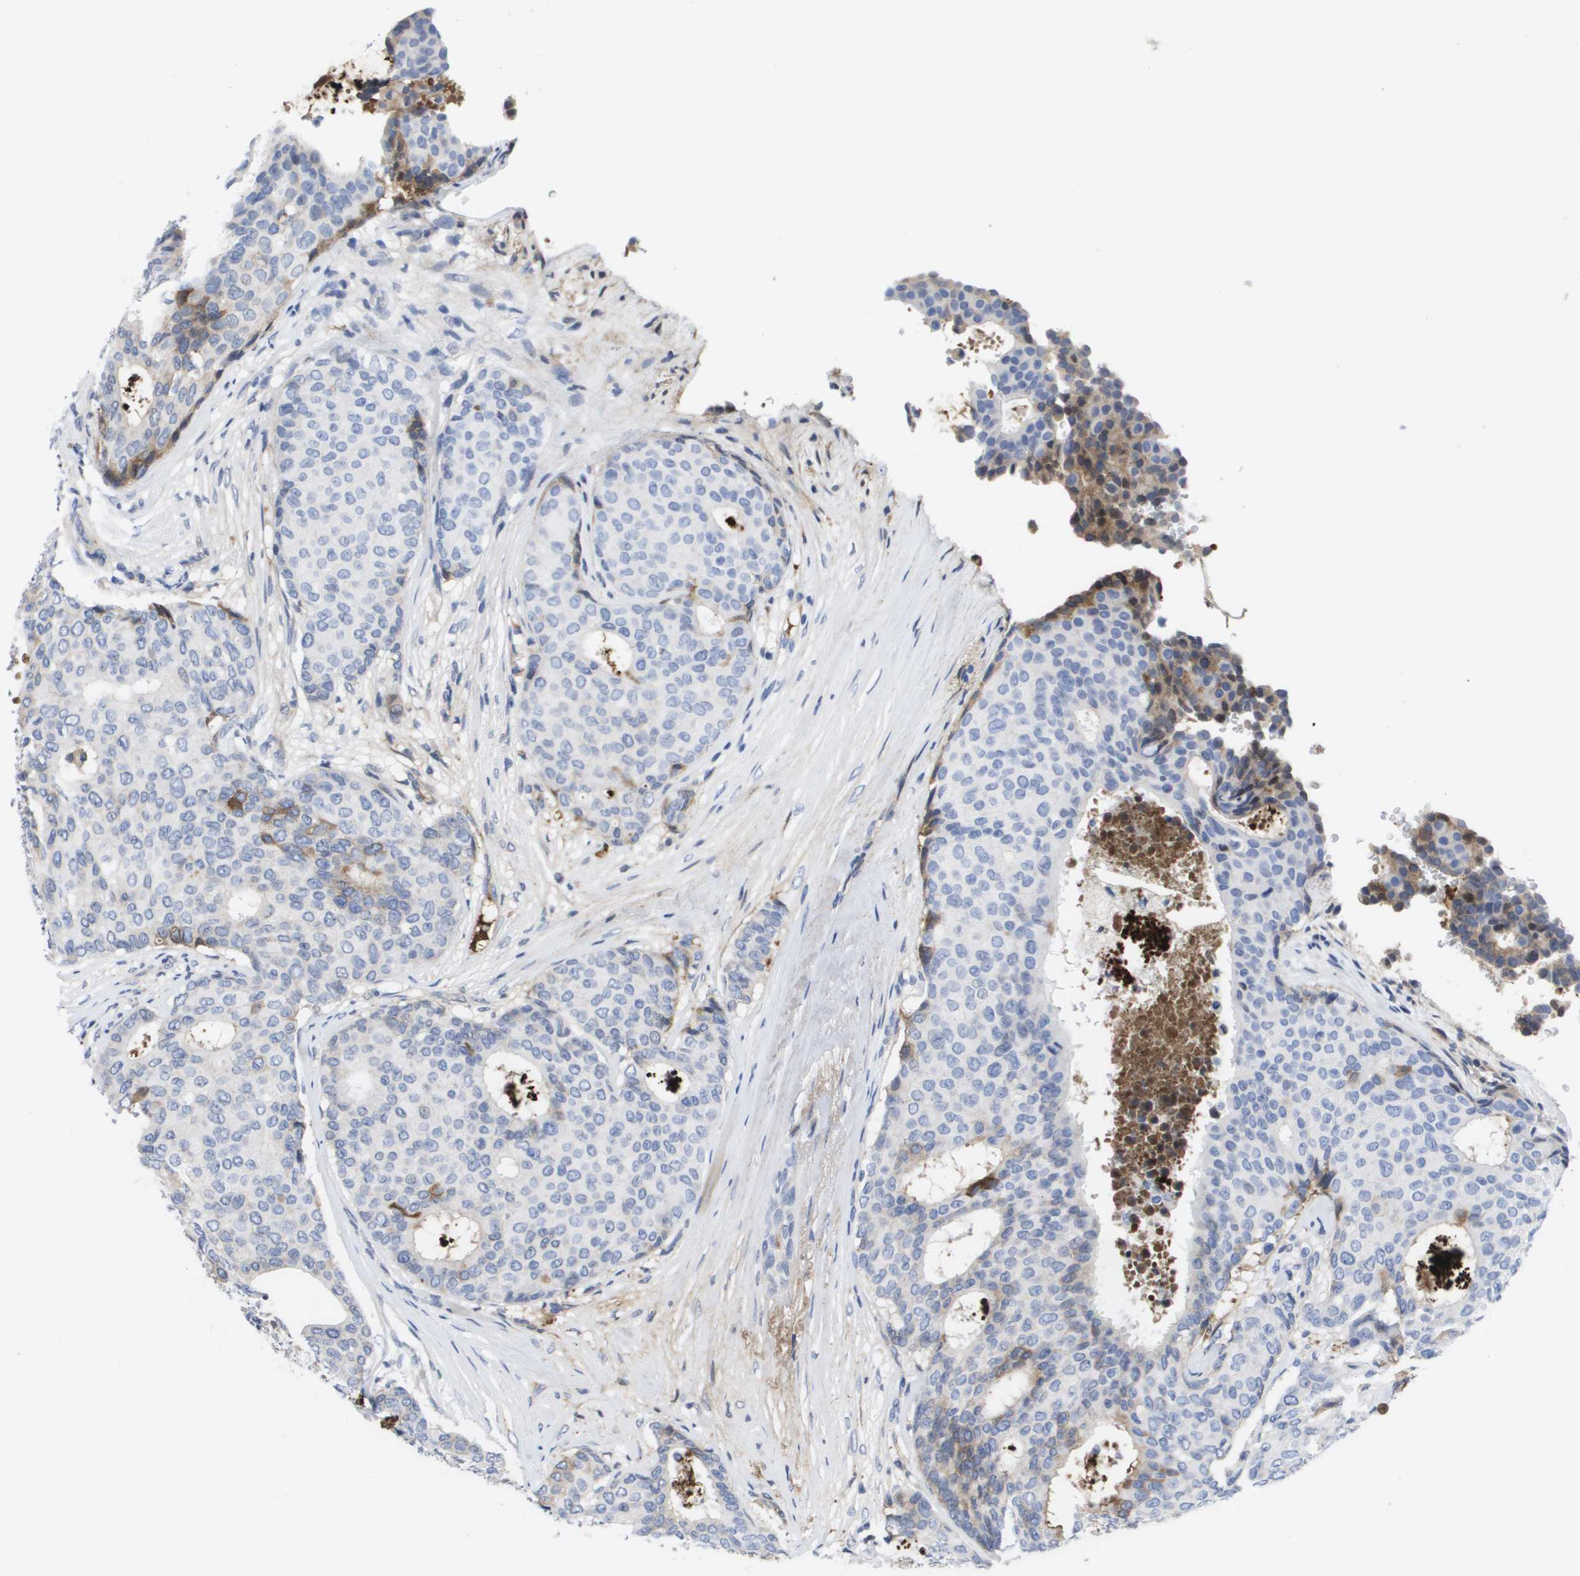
{"staining": {"intensity": "weak", "quantity": "<25%", "location": "cytoplasmic/membranous"}, "tissue": "breast cancer", "cell_type": "Tumor cells", "image_type": "cancer", "snomed": [{"axis": "morphology", "description": "Duct carcinoma"}, {"axis": "topography", "description": "Breast"}], "caption": "This is an immunohistochemistry photomicrograph of human infiltrating ductal carcinoma (breast). There is no expression in tumor cells.", "gene": "SERPINC1", "patient": {"sex": "female", "age": 75}}